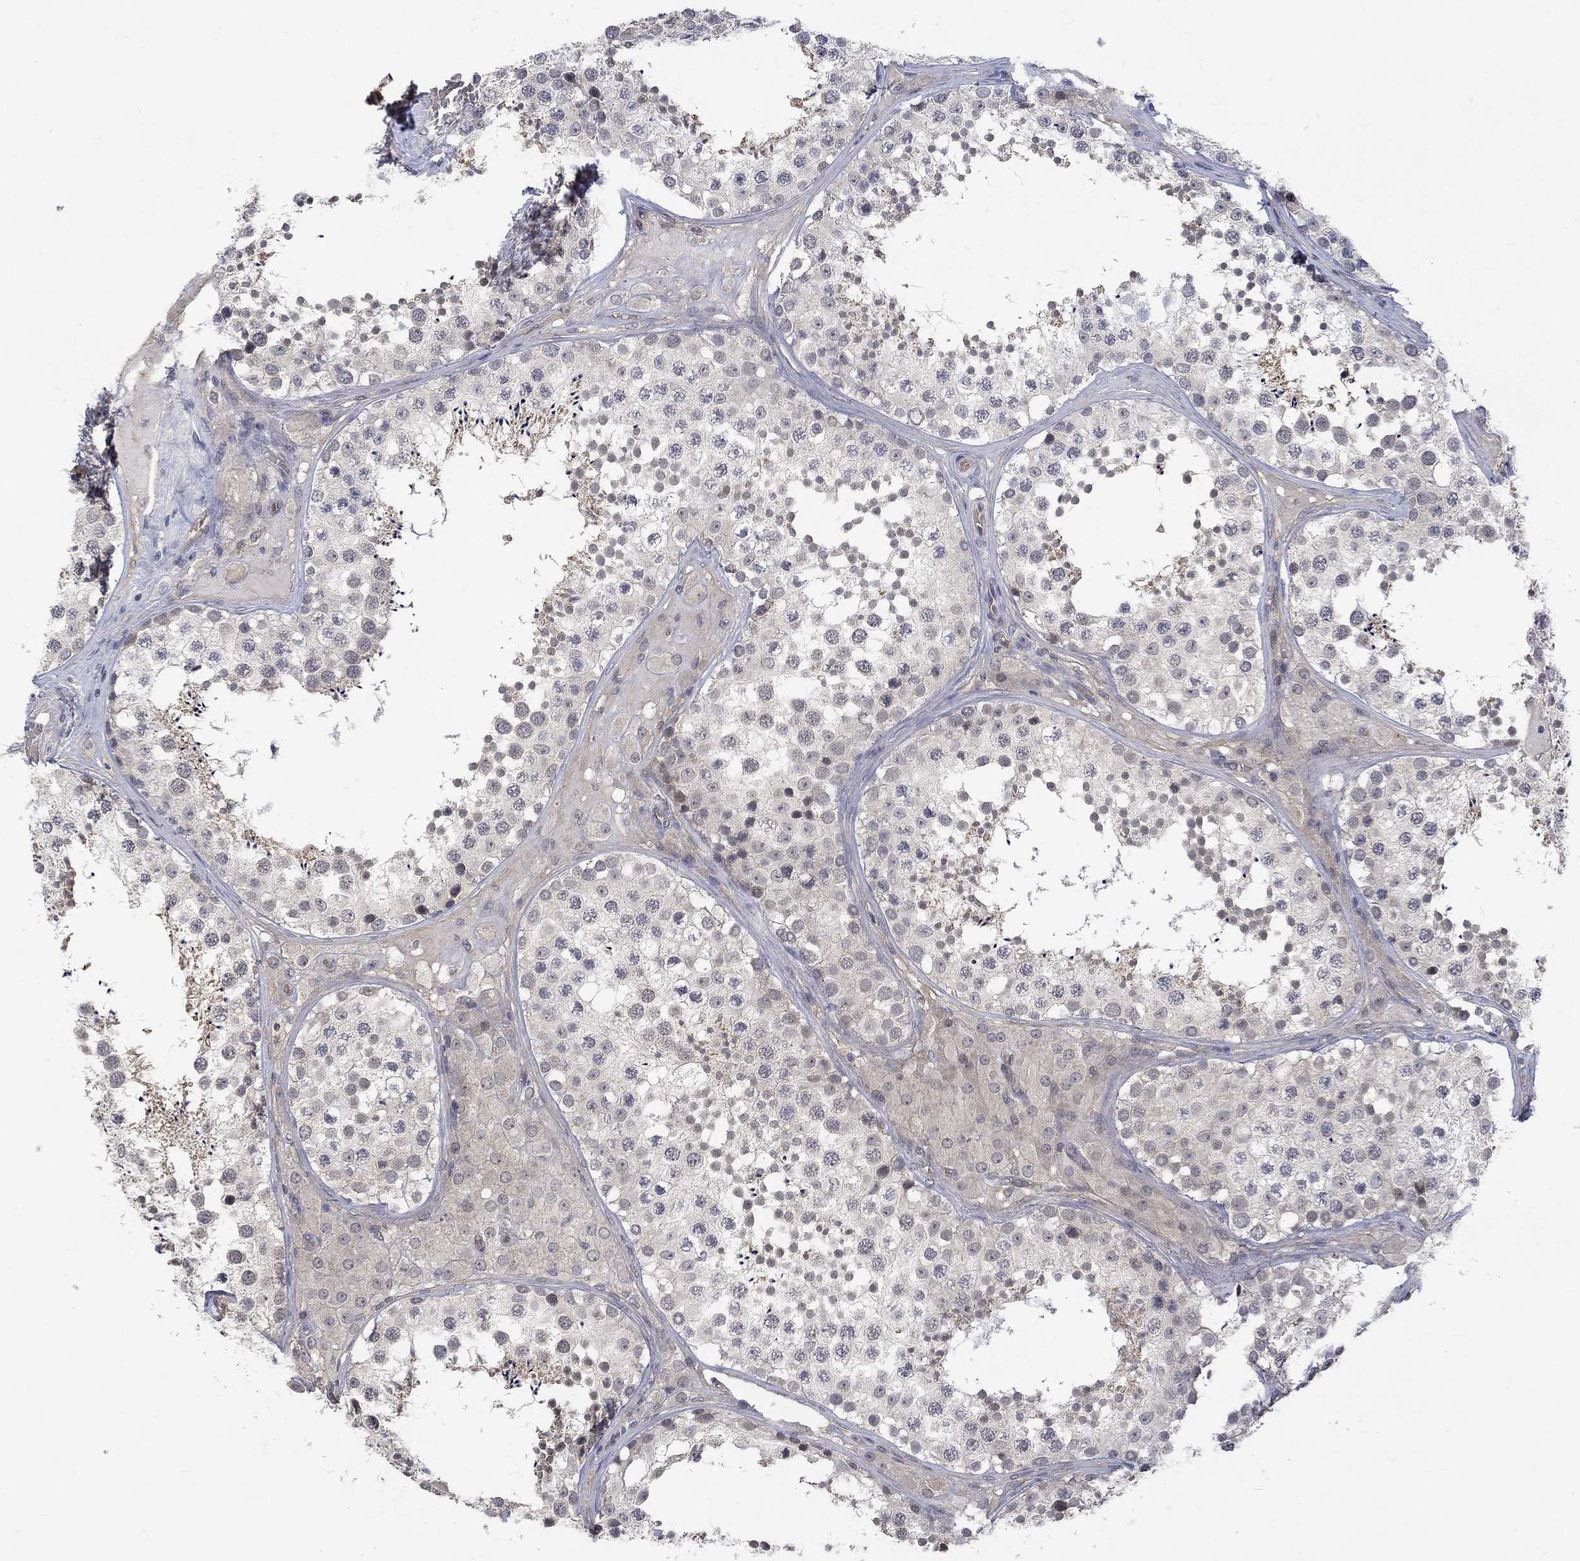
{"staining": {"intensity": "weak", "quantity": "25%-75%", "location": "cytoplasmic/membranous"}, "tissue": "testis", "cell_type": "Cells in seminiferous ducts", "image_type": "normal", "snomed": [{"axis": "morphology", "description": "Normal tissue, NOS"}, {"axis": "topography", "description": "Testis"}], "caption": "Immunohistochemical staining of unremarkable testis shows weak cytoplasmic/membranous protein staining in approximately 25%-75% of cells in seminiferous ducts. (Stains: DAB in brown, nuclei in blue, Microscopy: brightfield microscopy at high magnification).", "gene": "GRIN2D", "patient": {"sex": "male", "age": 34}}